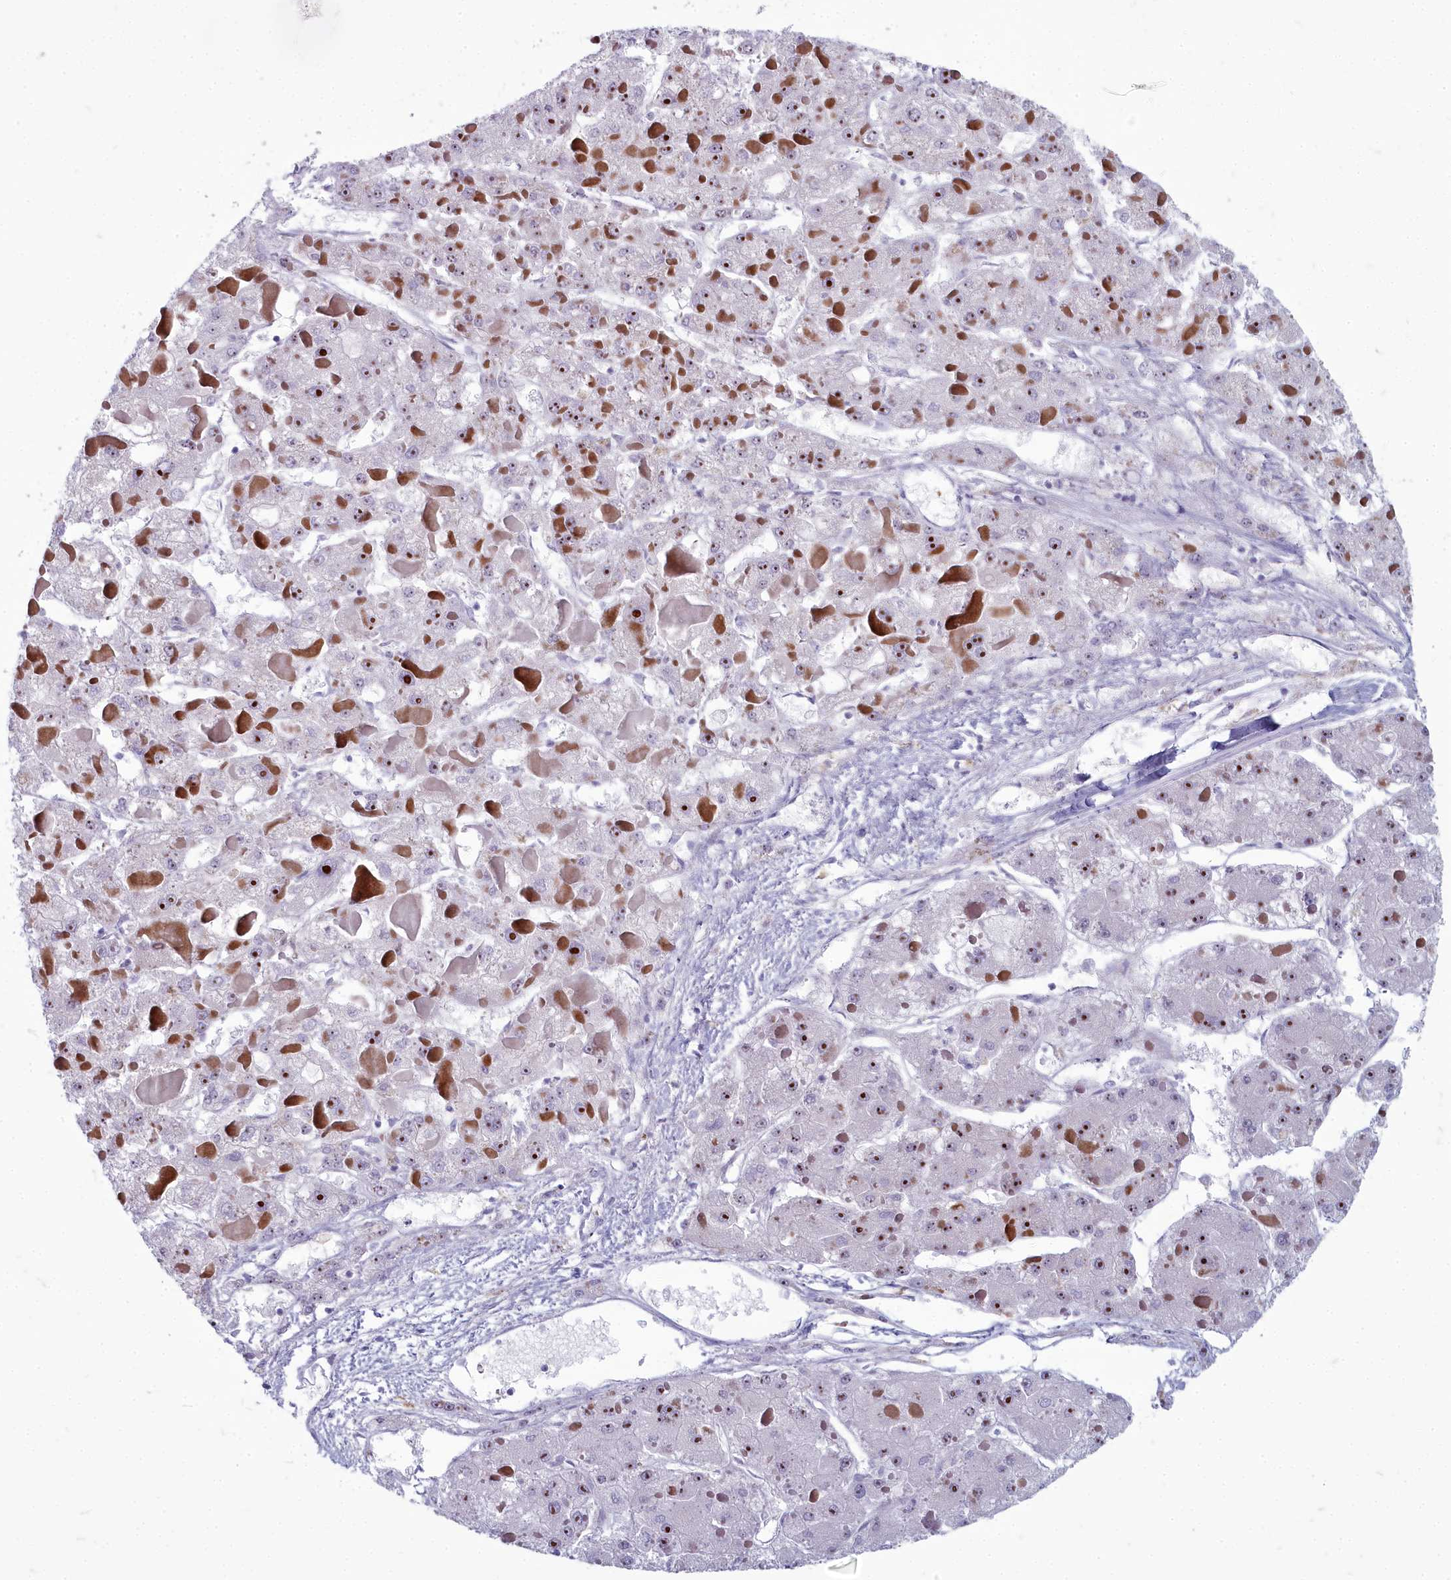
{"staining": {"intensity": "moderate", "quantity": "25%-75%", "location": "nuclear"}, "tissue": "liver cancer", "cell_type": "Tumor cells", "image_type": "cancer", "snomed": [{"axis": "morphology", "description": "Carcinoma, Hepatocellular, NOS"}, {"axis": "topography", "description": "Liver"}], "caption": "A brown stain highlights moderate nuclear expression of a protein in liver cancer (hepatocellular carcinoma) tumor cells.", "gene": "INSYN2A", "patient": {"sex": "female", "age": 73}}